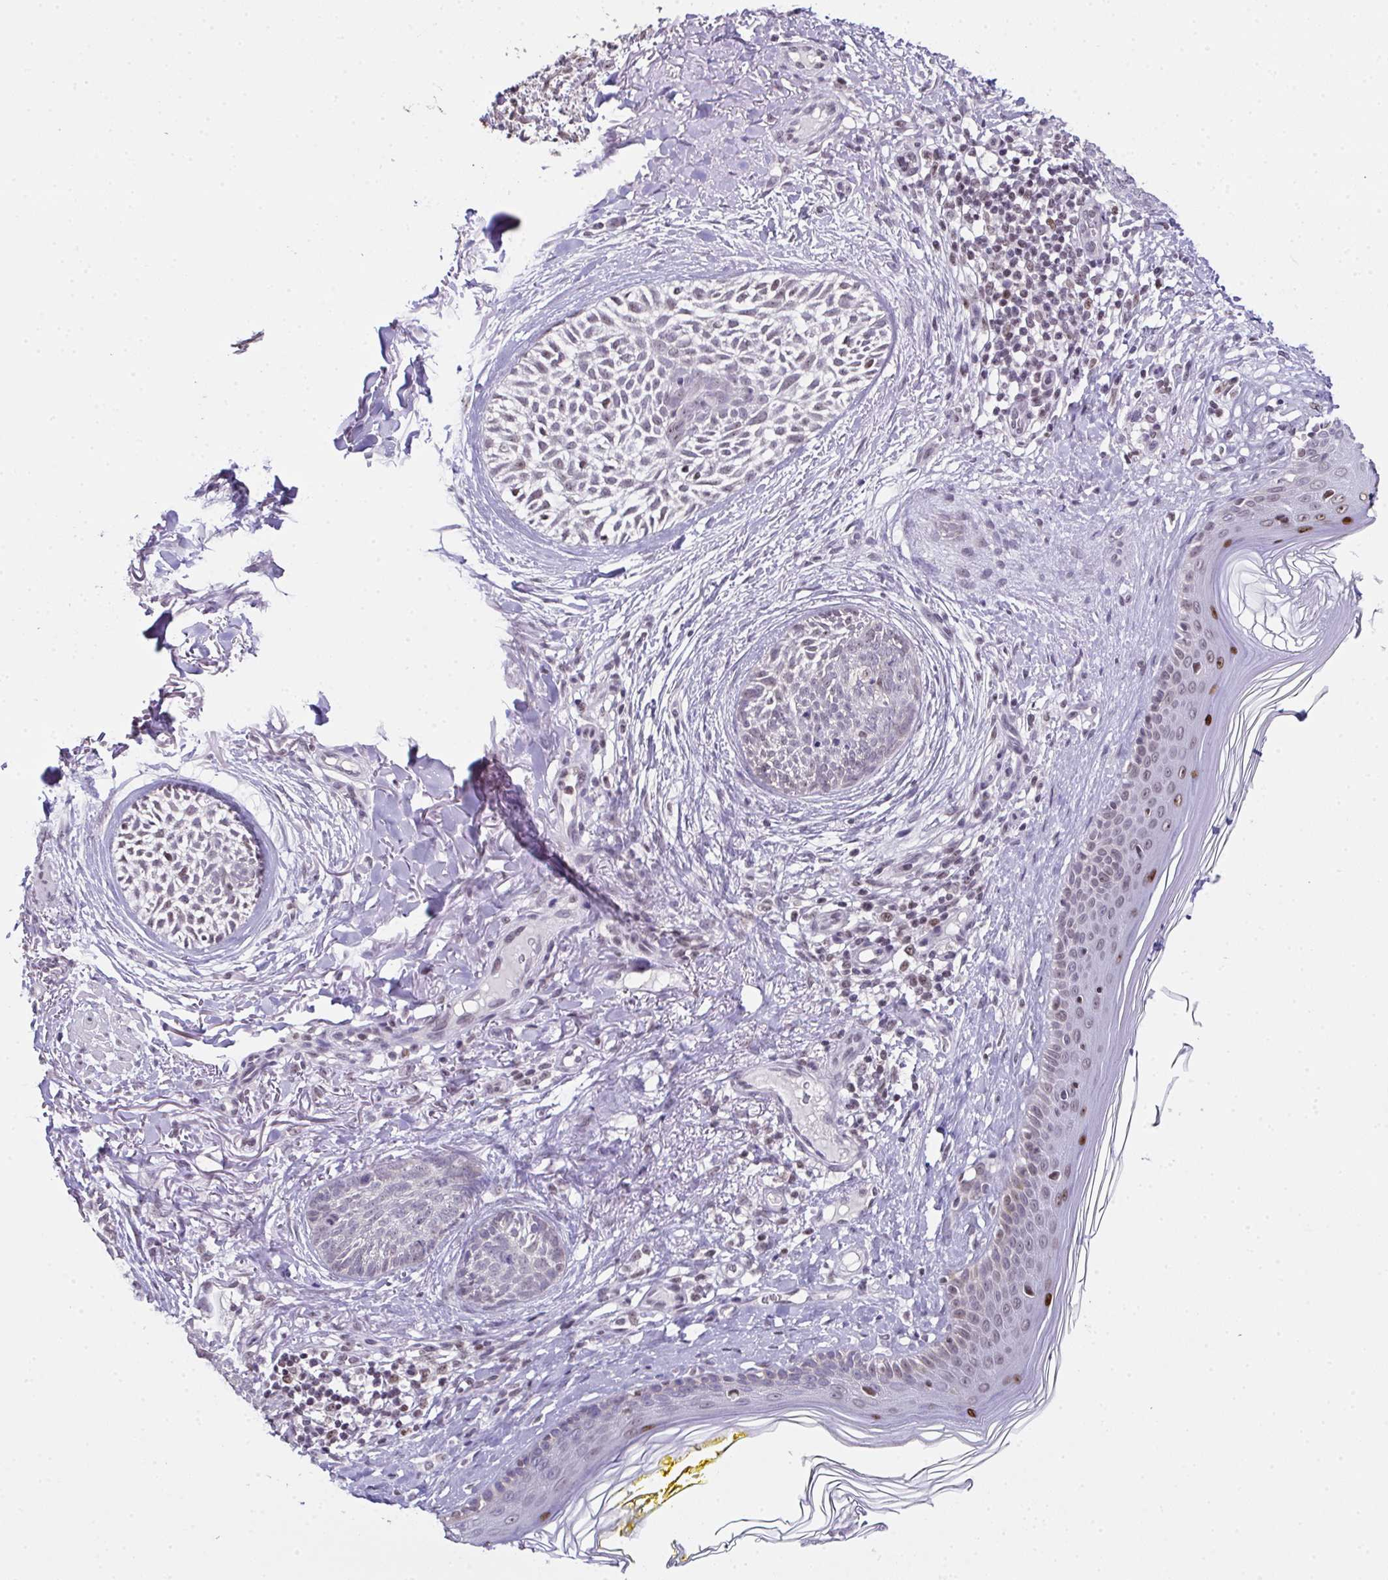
{"staining": {"intensity": "weak", "quantity": "<25%", "location": "nuclear"}, "tissue": "skin cancer", "cell_type": "Tumor cells", "image_type": "cancer", "snomed": [{"axis": "morphology", "description": "Basal cell carcinoma"}, {"axis": "topography", "description": "Skin"}], "caption": "Human skin cancer stained for a protein using immunohistochemistry shows no positivity in tumor cells.", "gene": "ZNF800", "patient": {"sex": "female", "age": 68}}